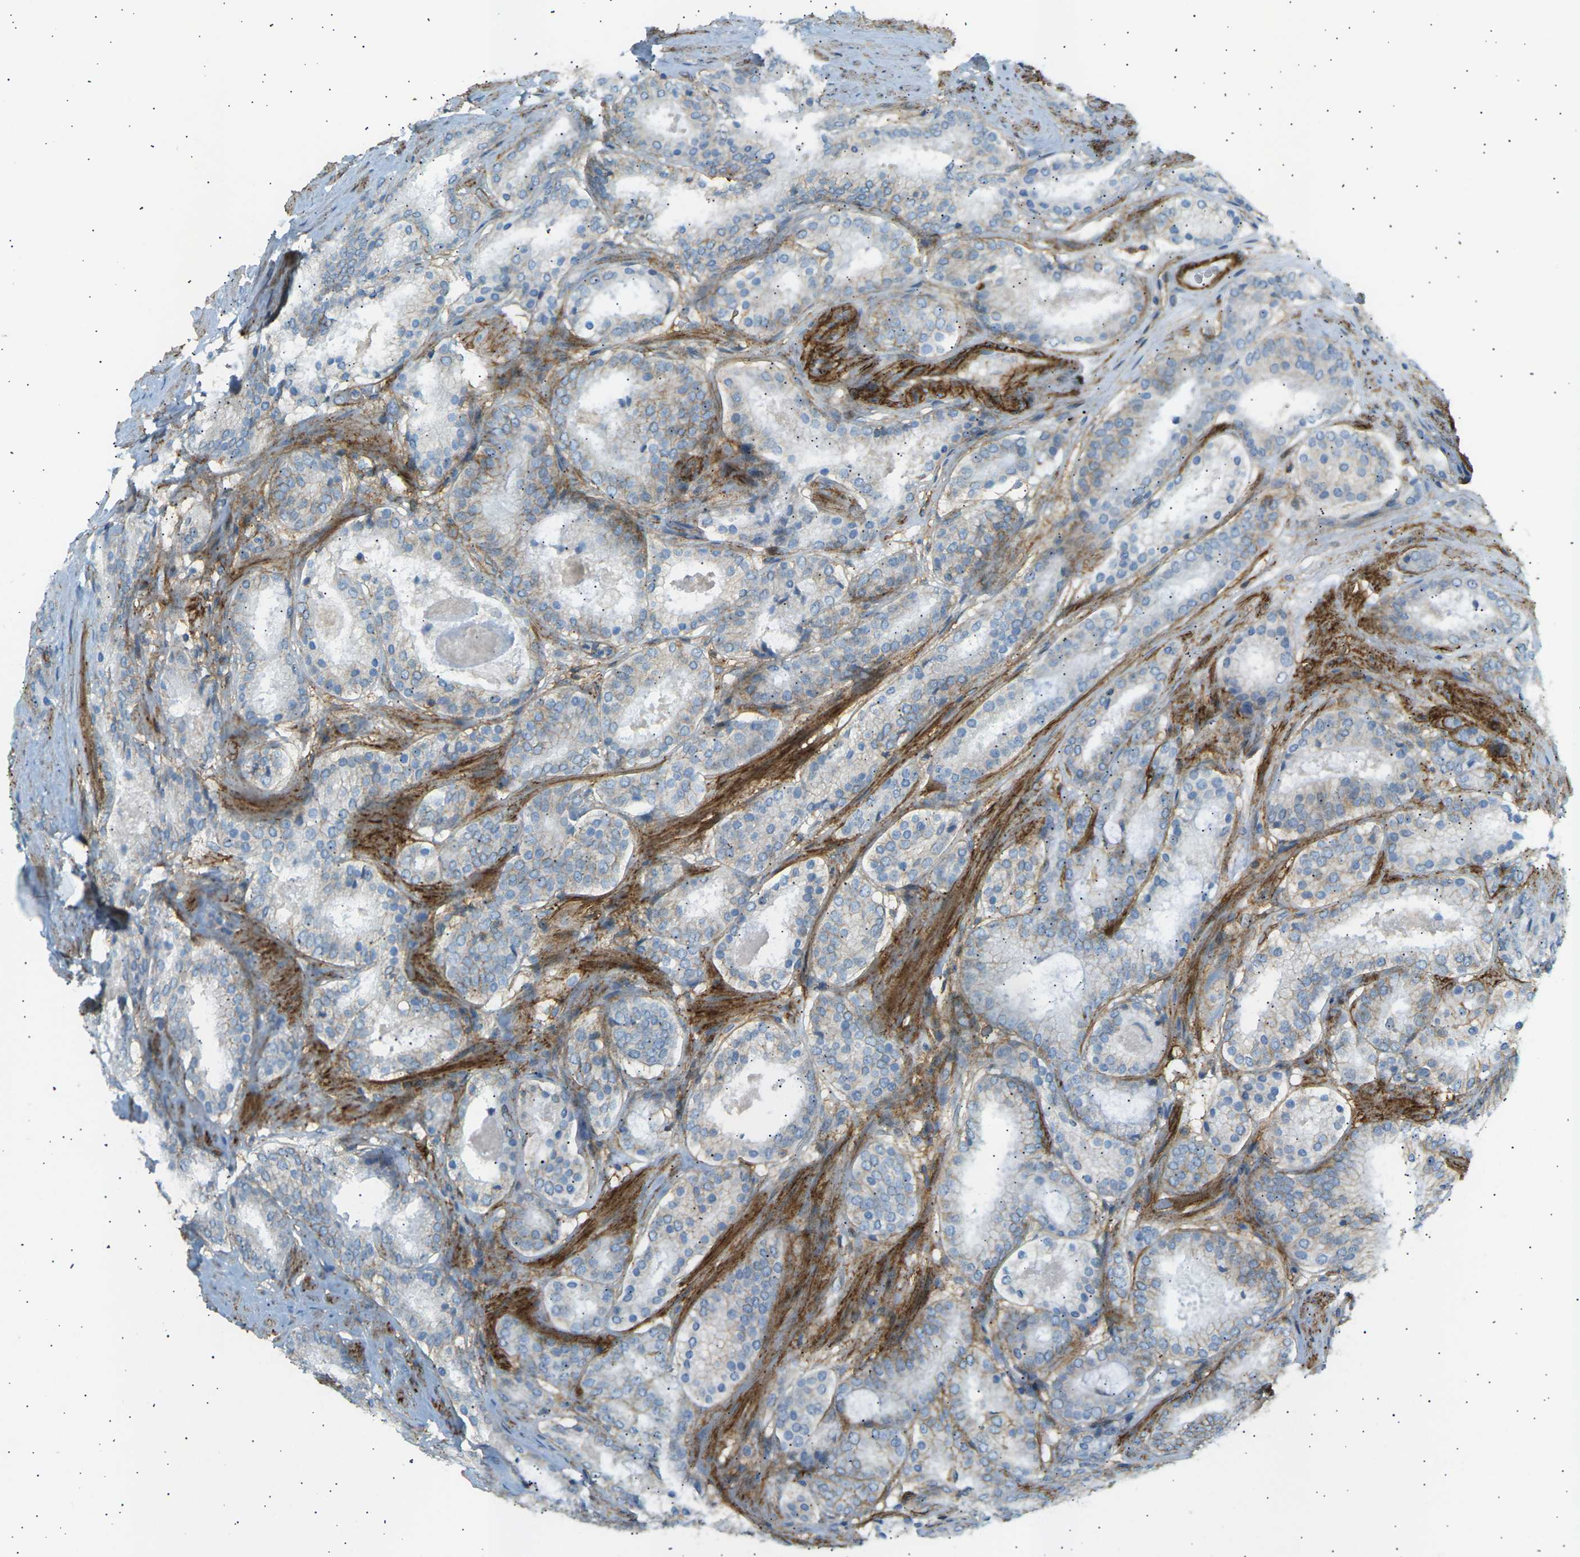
{"staining": {"intensity": "moderate", "quantity": "<25%", "location": "cytoplasmic/membranous"}, "tissue": "prostate cancer", "cell_type": "Tumor cells", "image_type": "cancer", "snomed": [{"axis": "morphology", "description": "Adenocarcinoma, Low grade"}, {"axis": "topography", "description": "Prostate"}], "caption": "Adenocarcinoma (low-grade) (prostate) tissue exhibits moderate cytoplasmic/membranous positivity in approximately <25% of tumor cells", "gene": "ATP2B4", "patient": {"sex": "male", "age": 69}}